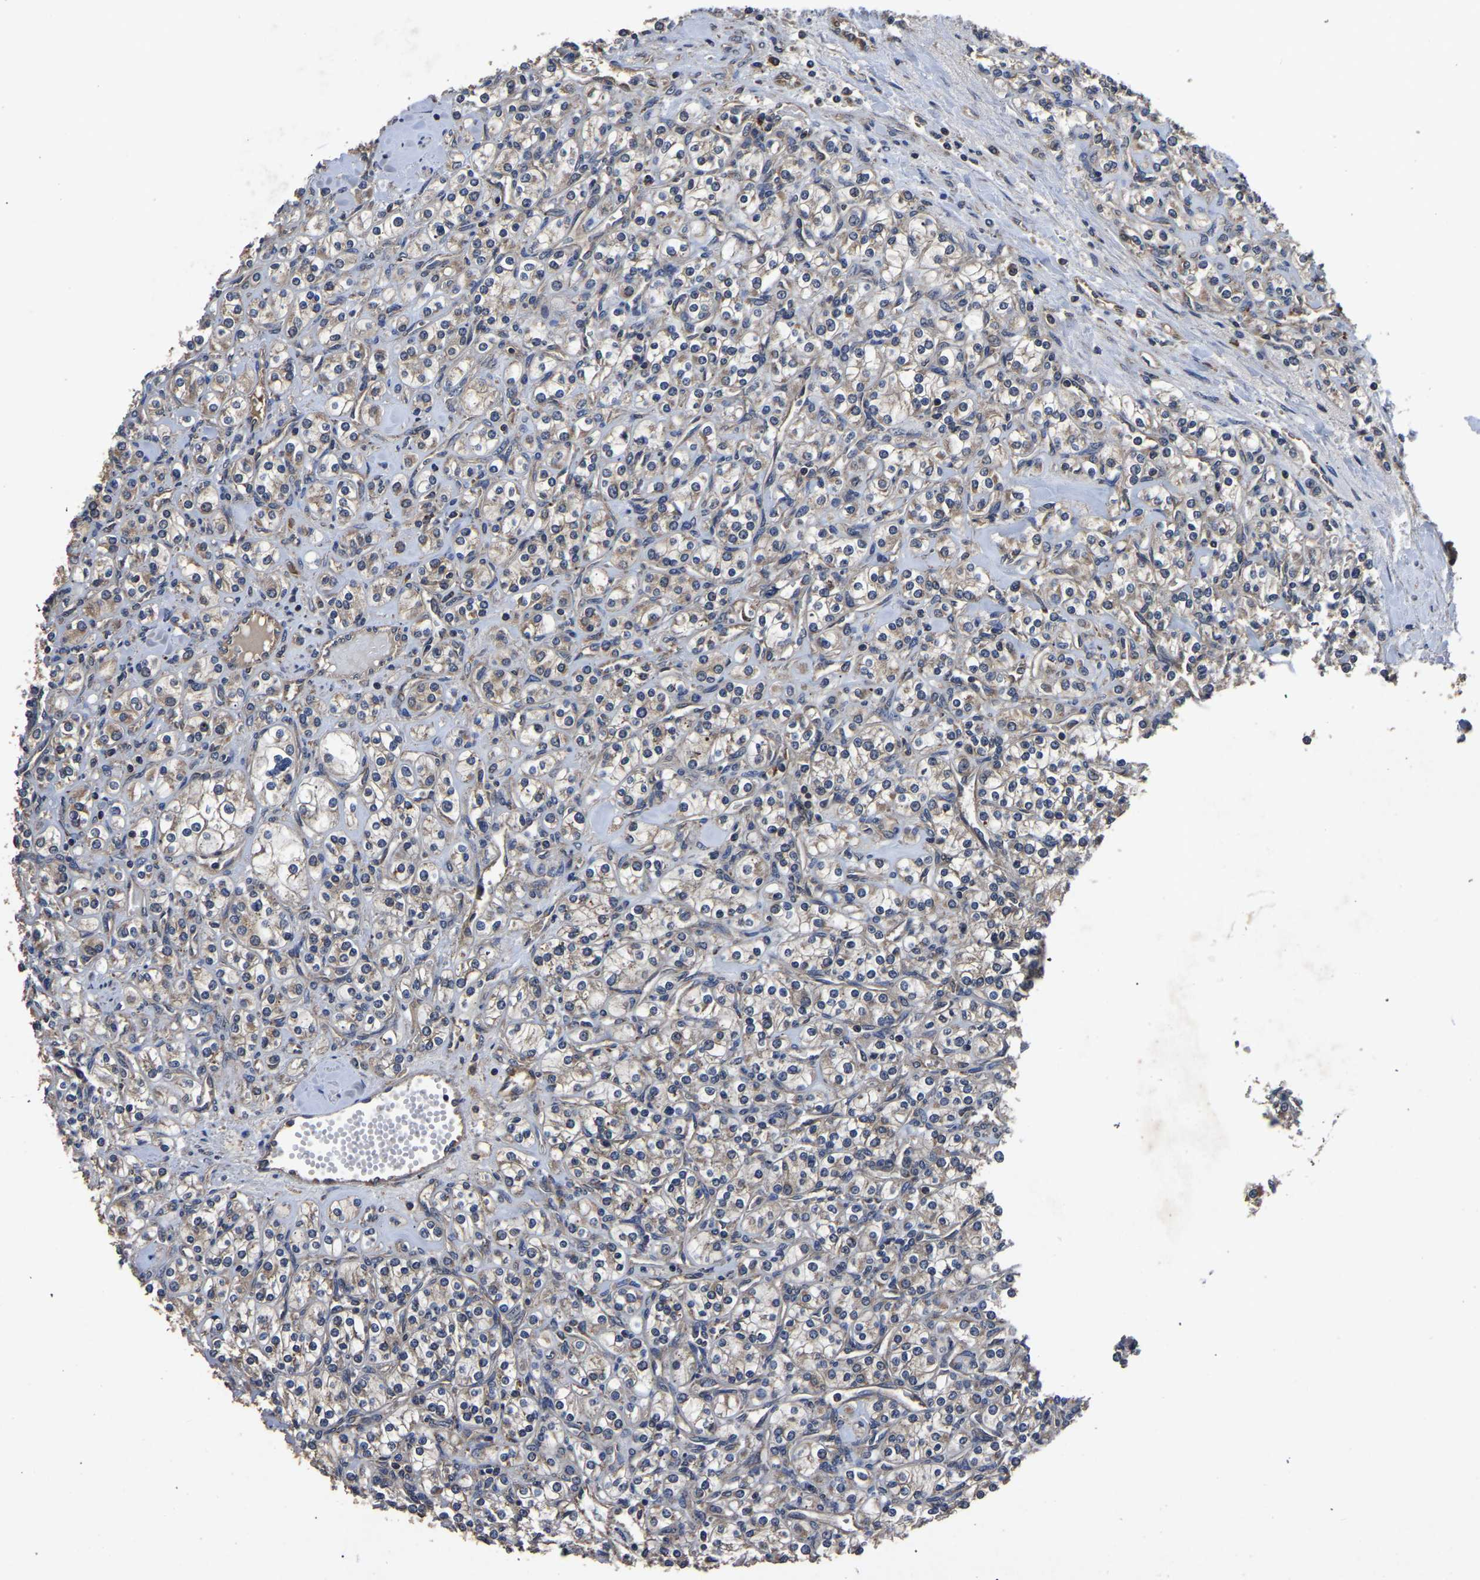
{"staining": {"intensity": "weak", "quantity": ">75%", "location": "cytoplasmic/membranous"}, "tissue": "renal cancer", "cell_type": "Tumor cells", "image_type": "cancer", "snomed": [{"axis": "morphology", "description": "Adenocarcinoma, NOS"}, {"axis": "topography", "description": "Kidney"}], "caption": "Tumor cells show low levels of weak cytoplasmic/membranous expression in approximately >75% of cells in human renal cancer.", "gene": "CRYZL1", "patient": {"sex": "male", "age": 77}}